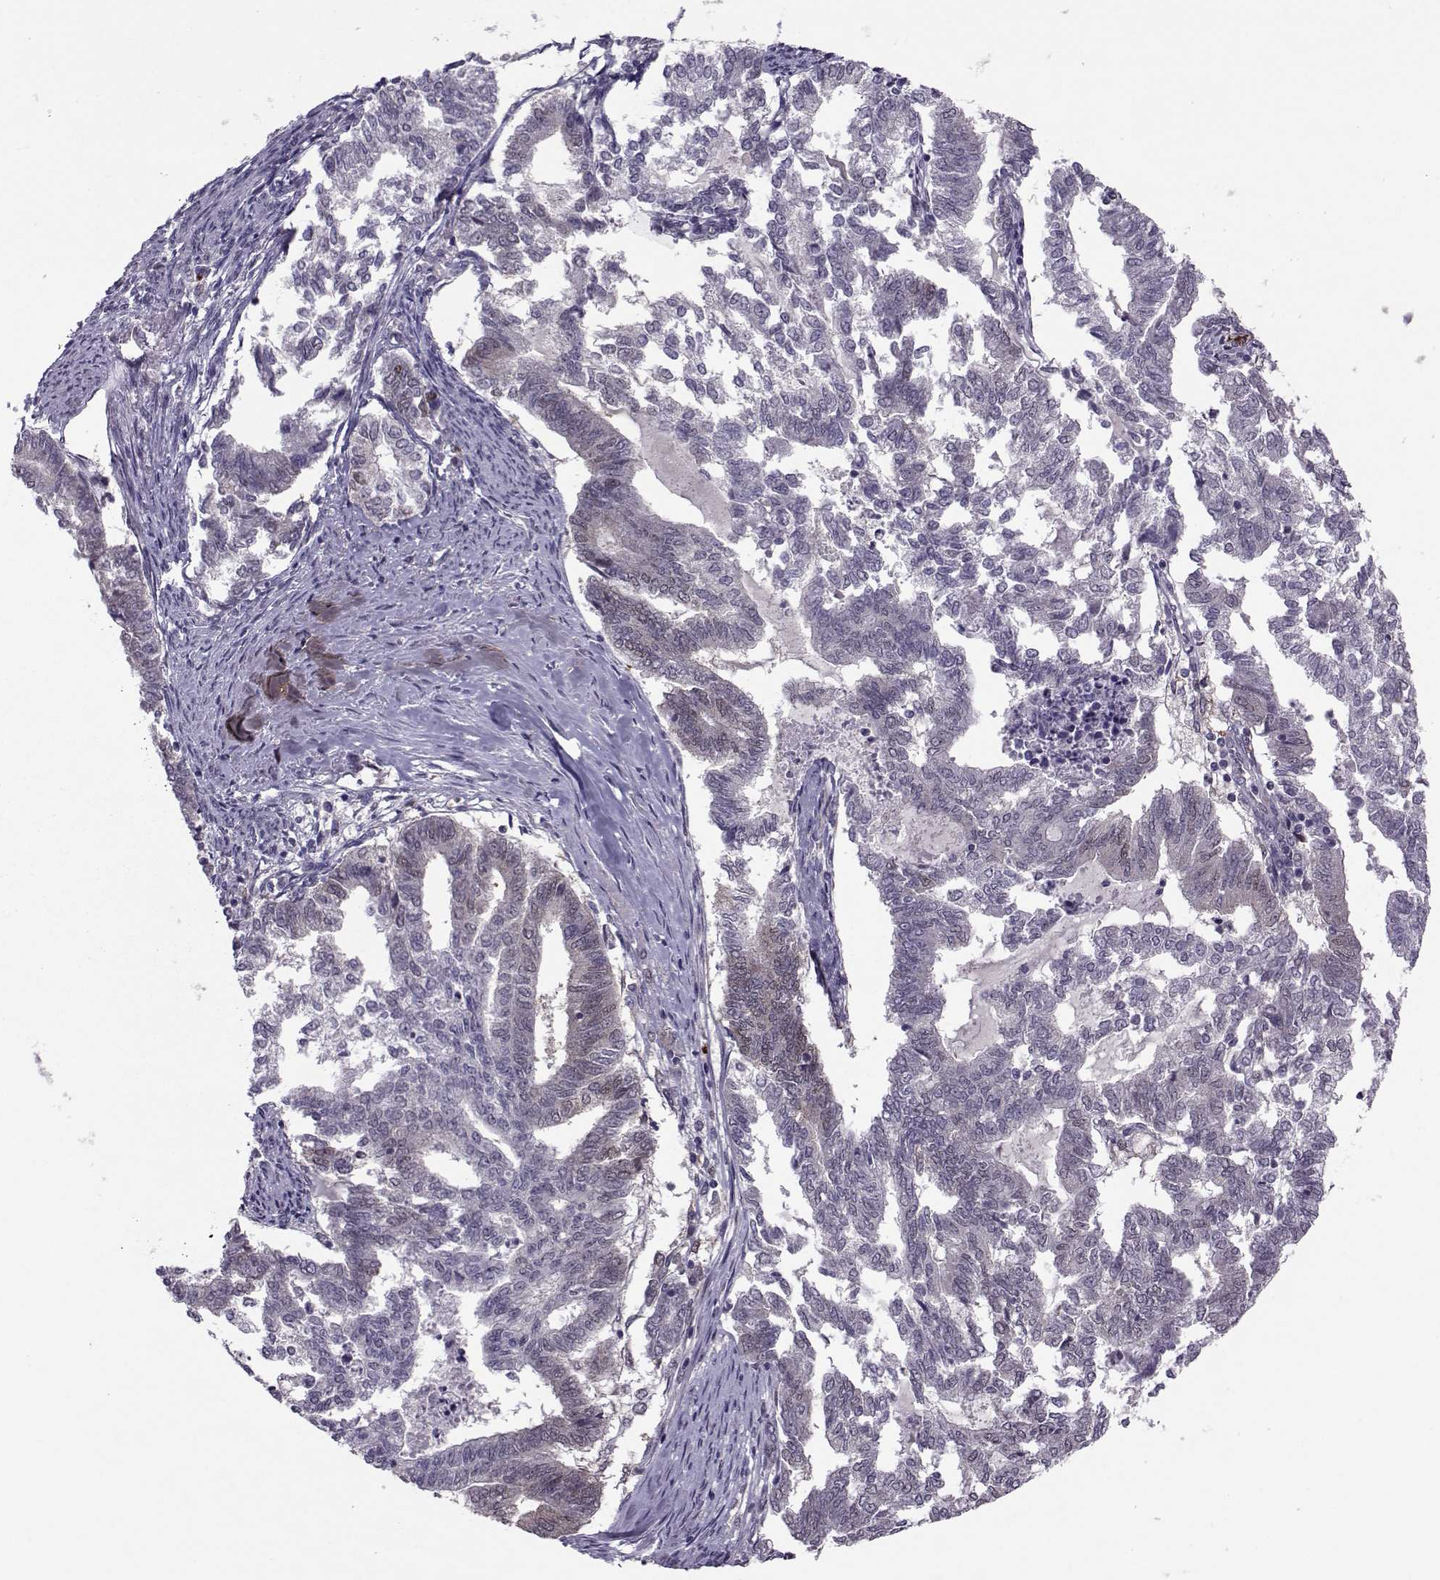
{"staining": {"intensity": "weak", "quantity": "<25%", "location": "cytoplasmic/membranous"}, "tissue": "endometrial cancer", "cell_type": "Tumor cells", "image_type": "cancer", "snomed": [{"axis": "morphology", "description": "Adenocarcinoma, NOS"}, {"axis": "topography", "description": "Endometrium"}], "caption": "The immunohistochemistry (IHC) photomicrograph has no significant expression in tumor cells of endometrial adenocarcinoma tissue. (DAB IHC visualized using brightfield microscopy, high magnification).", "gene": "CDK4", "patient": {"sex": "female", "age": 79}}